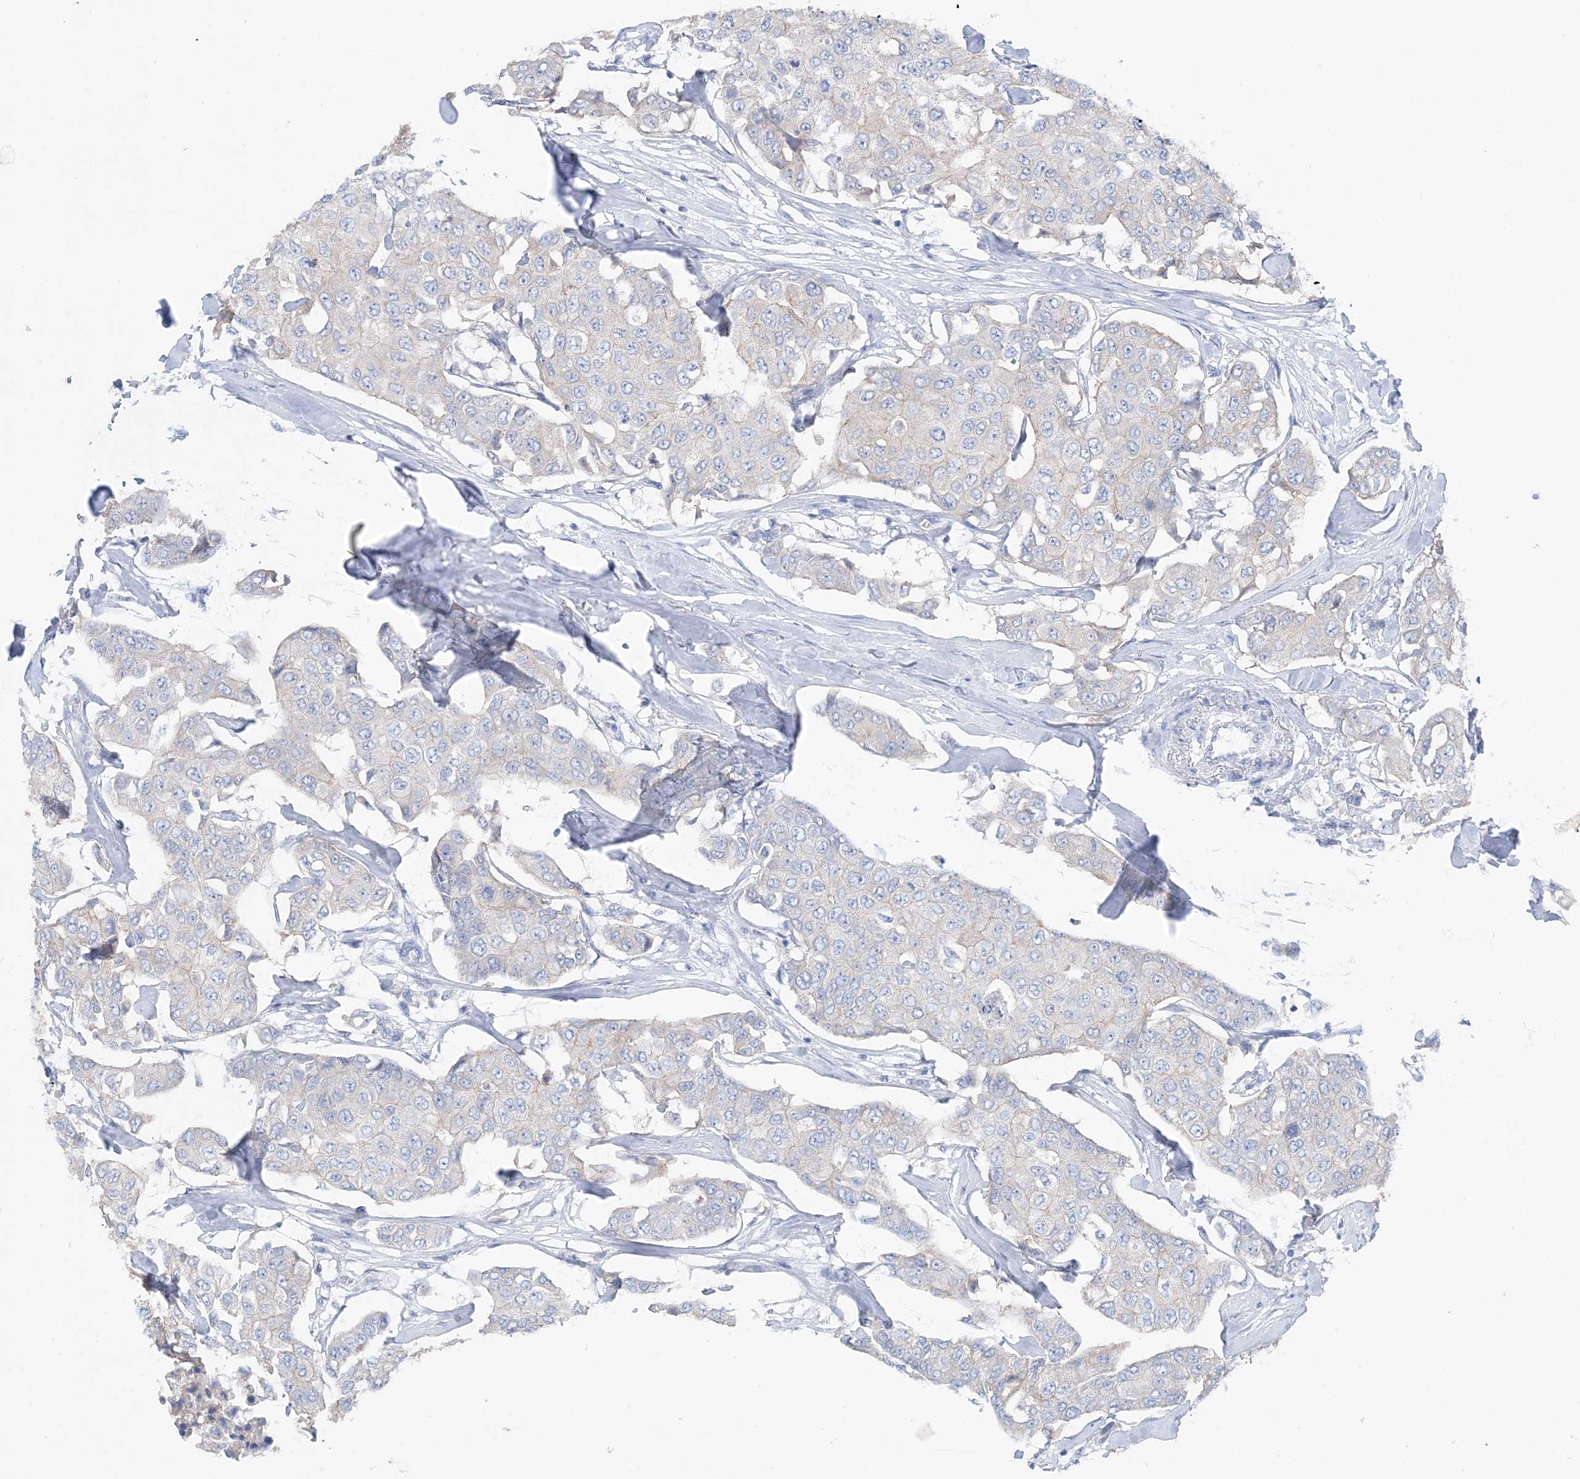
{"staining": {"intensity": "negative", "quantity": "none", "location": "none"}, "tissue": "breast cancer", "cell_type": "Tumor cells", "image_type": "cancer", "snomed": [{"axis": "morphology", "description": "Duct carcinoma"}, {"axis": "topography", "description": "Breast"}], "caption": "An IHC histopathology image of intraductal carcinoma (breast) is shown. There is no staining in tumor cells of intraductal carcinoma (breast). (Stains: DAB (3,3'-diaminobenzidine) immunohistochemistry with hematoxylin counter stain, Microscopy: brightfield microscopy at high magnification).", "gene": "SLC5A6", "patient": {"sex": "female", "age": 80}}